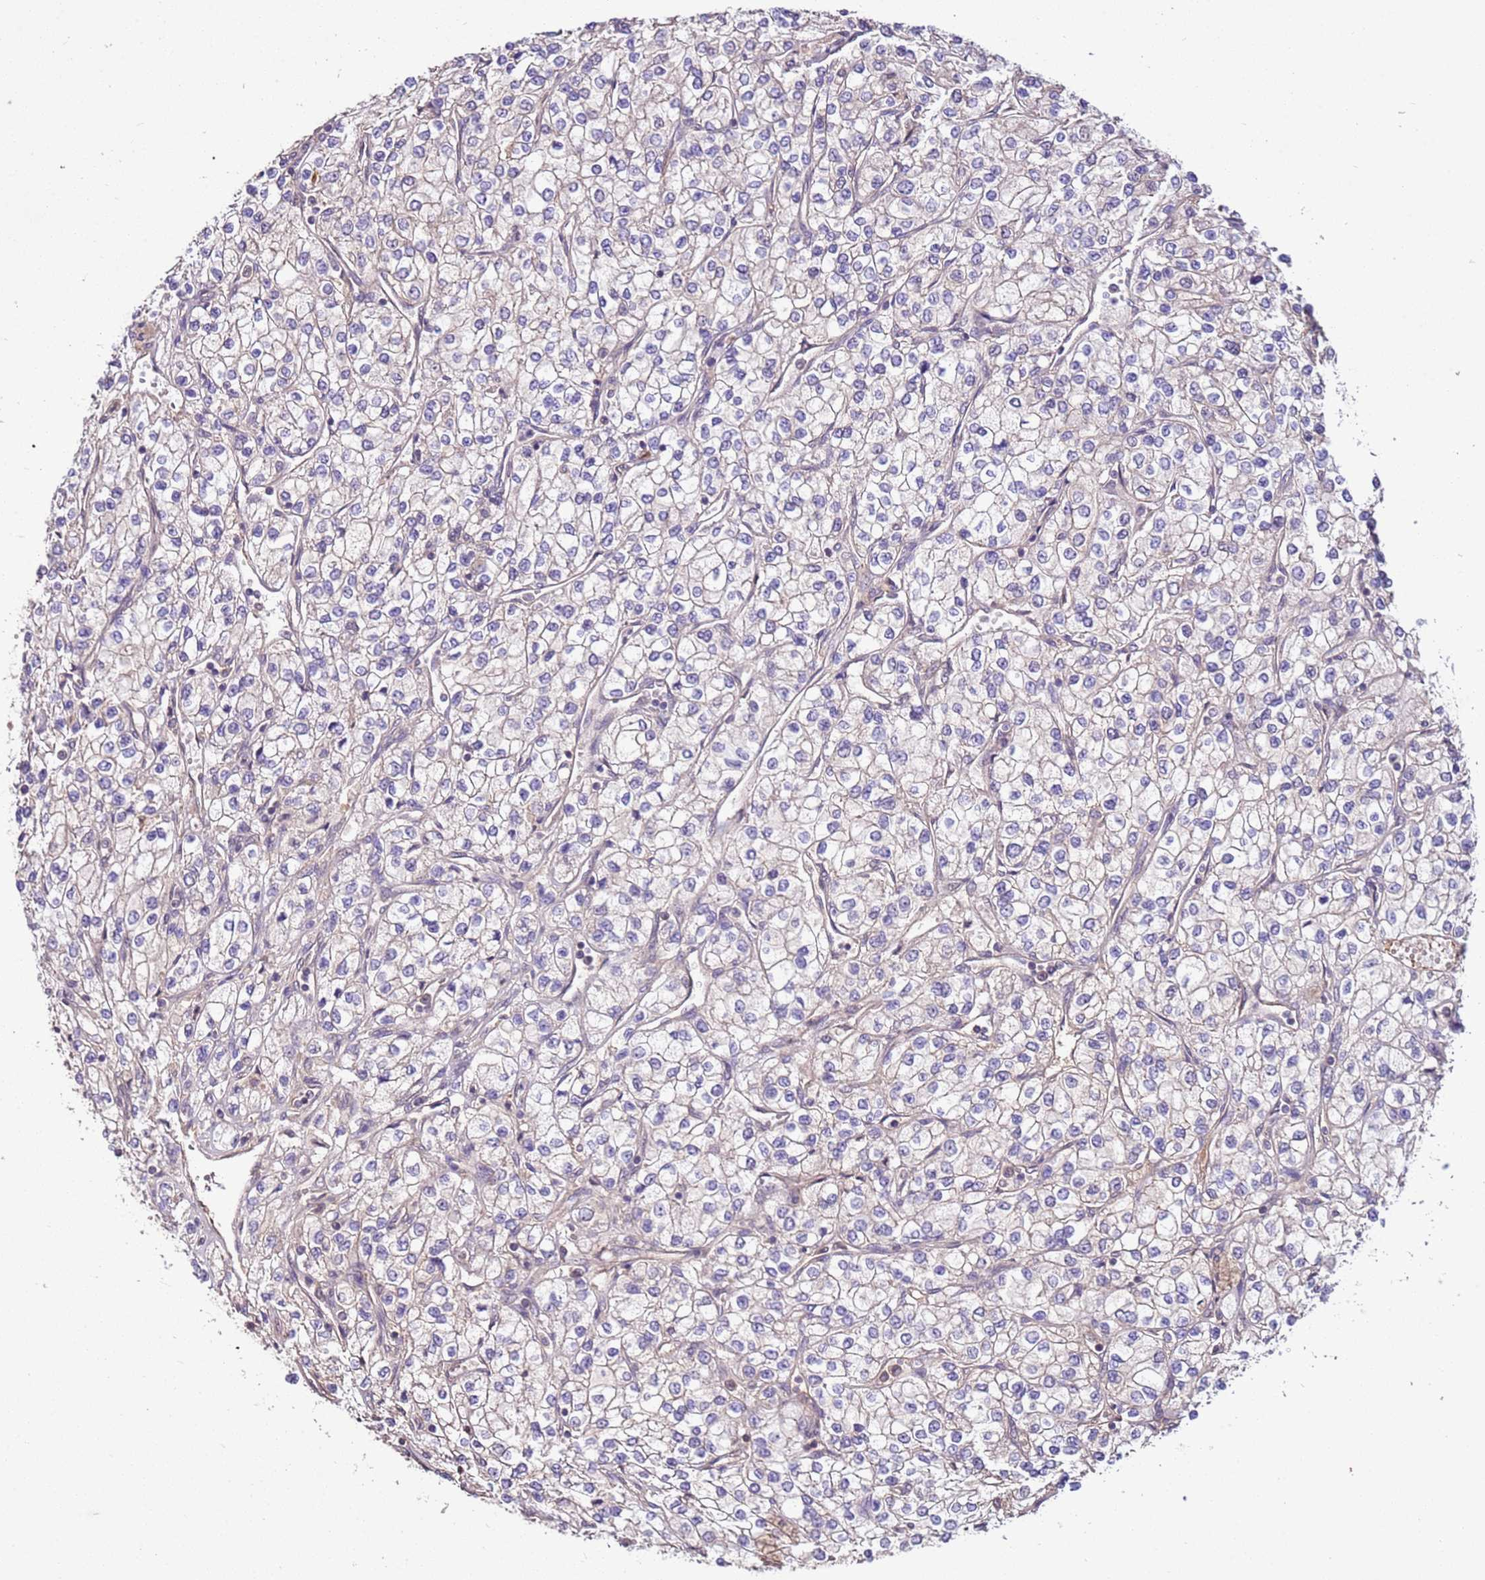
{"staining": {"intensity": "negative", "quantity": "none", "location": "none"}, "tissue": "renal cancer", "cell_type": "Tumor cells", "image_type": "cancer", "snomed": [{"axis": "morphology", "description": "Adenocarcinoma, NOS"}, {"axis": "topography", "description": "Kidney"}], "caption": "IHC histopathology image of renal cancer stained for a protein (brown), which reveals no expression in tumor cells.", "gene": "BBS5", "patient": {"sex": "male", "age": 80}}